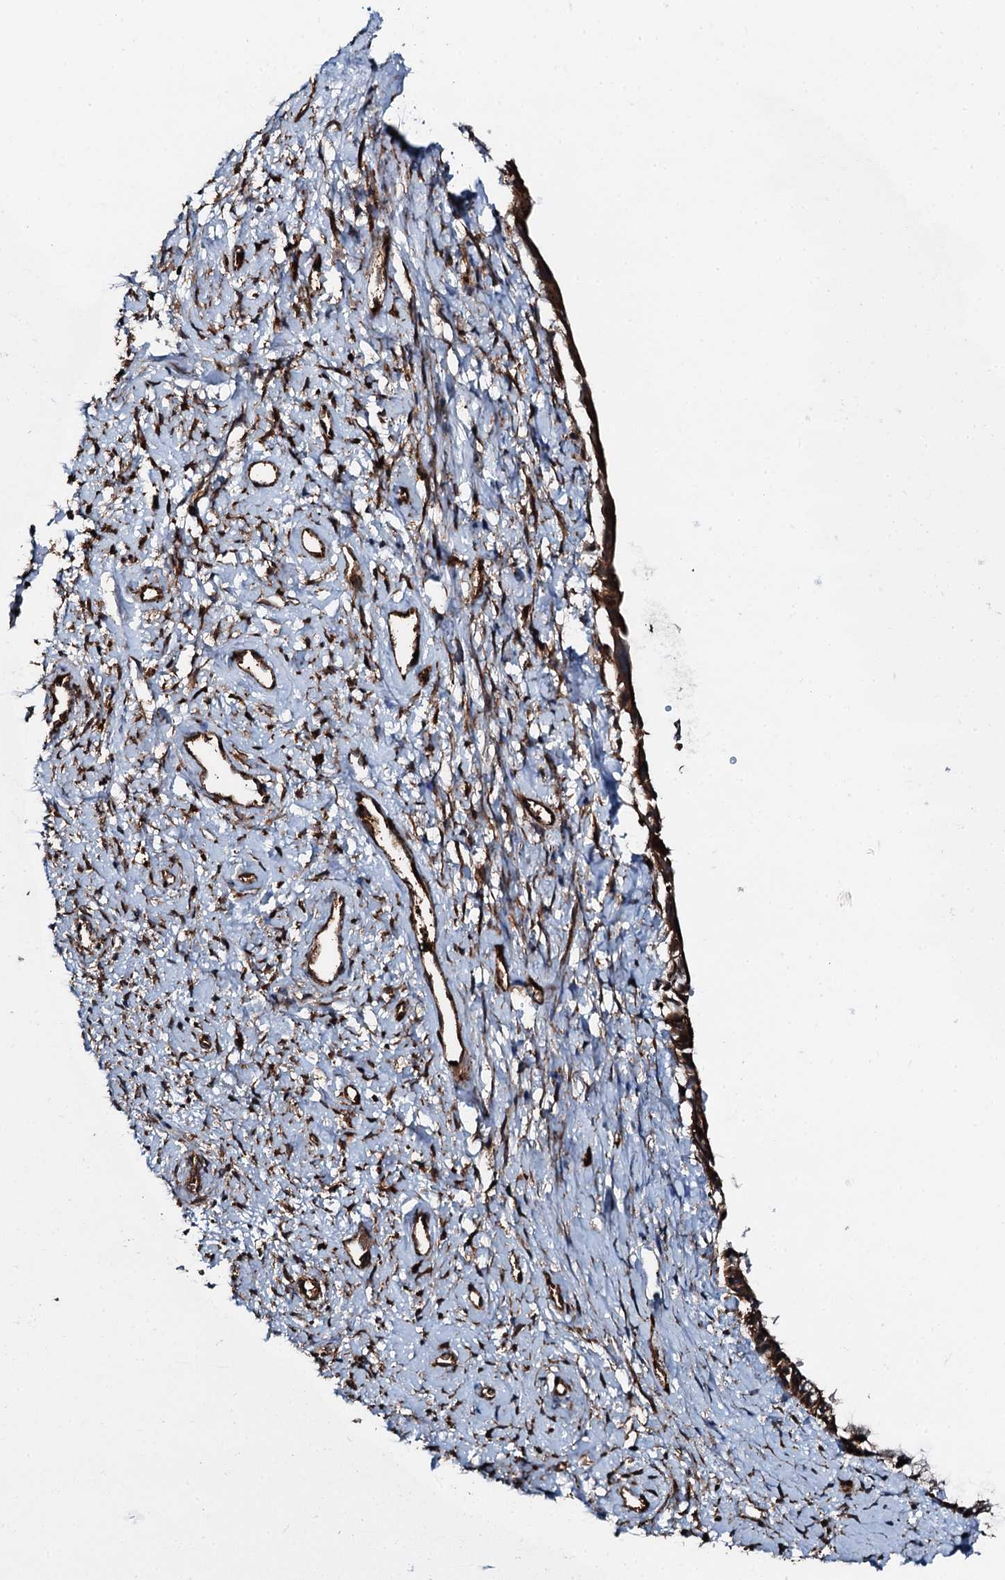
{"staining": {"intensity": "strong", "quantity": ">75%", "location": "cytoplasmic/membranous"}, "tissue": "cervix", "cell_type": "Glandular cells", "image_type": "normal", "snomed": [{"axis": "morphology", "description": "Normal tissue, NOS"}, {"axis": "topography", "description": "Cervix"}], "caption": "DAB immunohistochemical staining of normal cervix exhibits strong cytoplasmic/membranous protein staining in about >75% of glandular cells.", "gene": "FLYWCH1", "patient": {"sex": "female", "age": 57}}